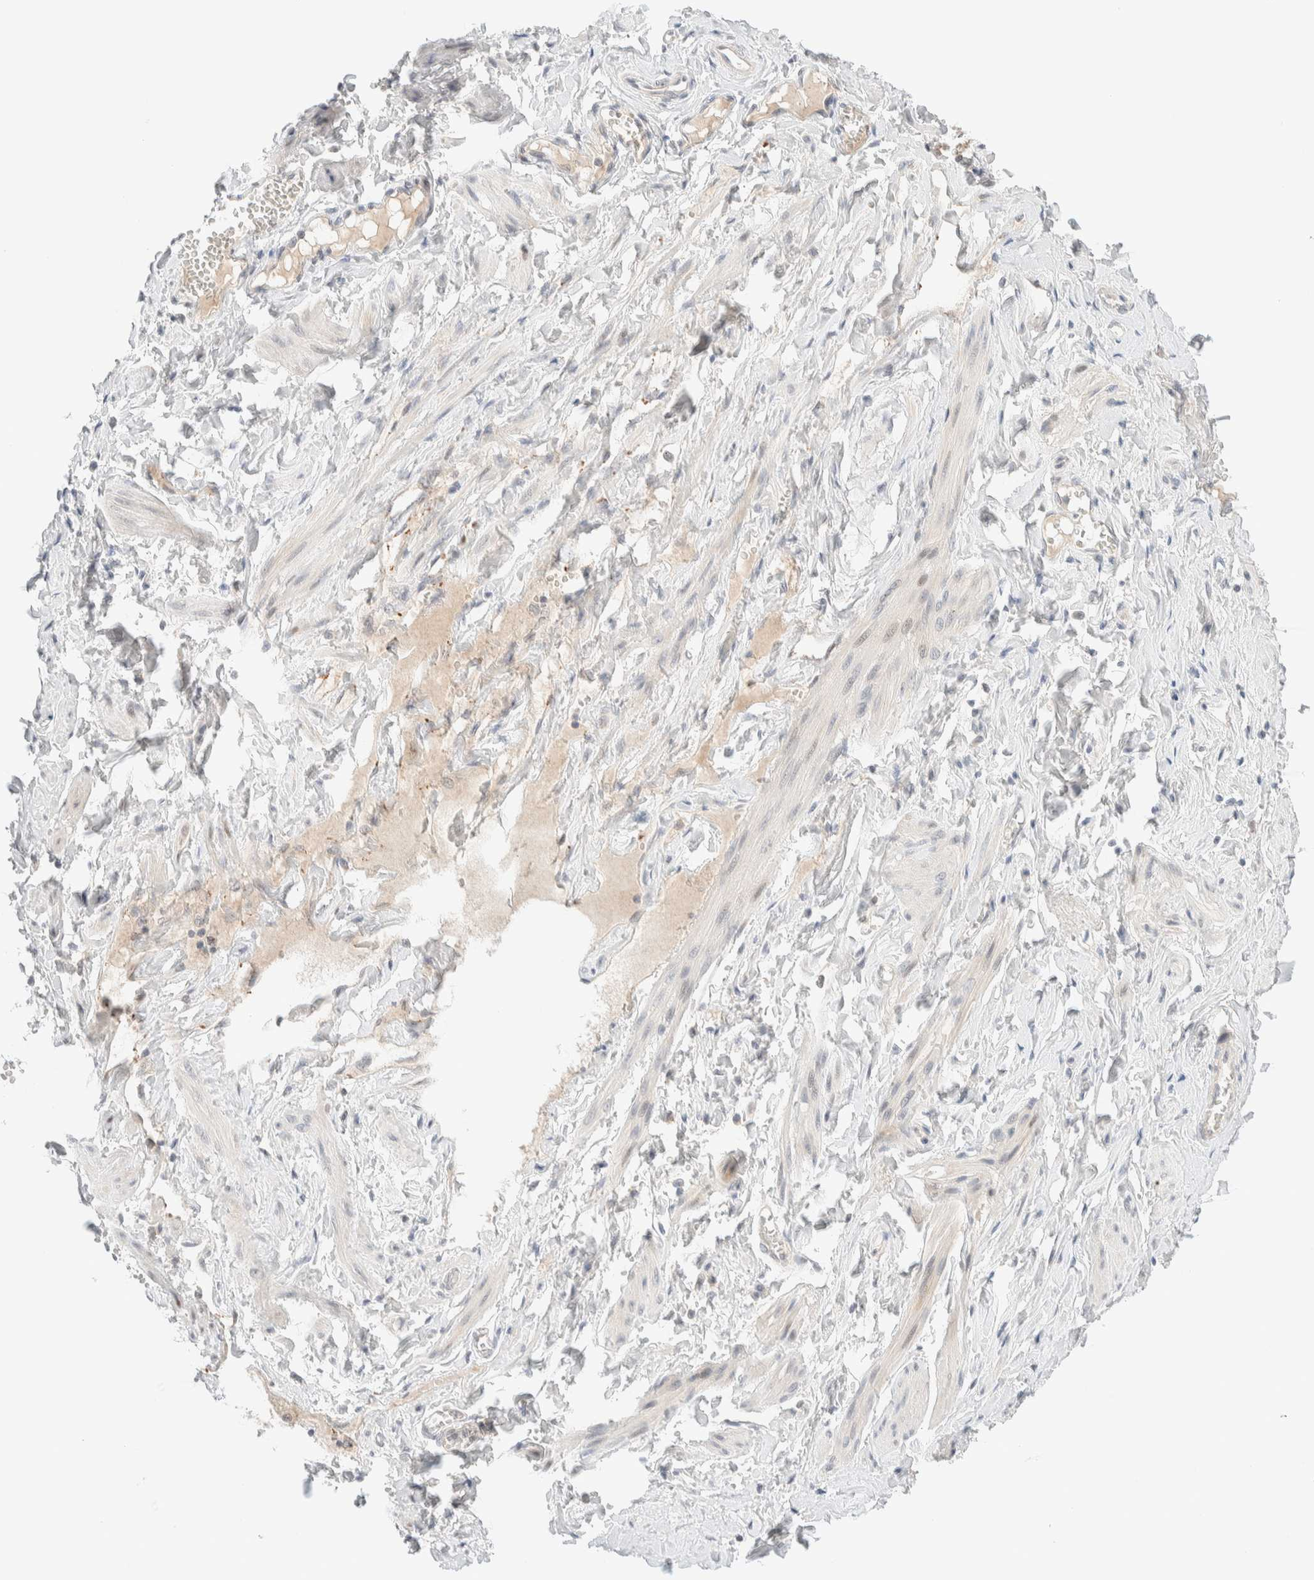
{"staining": {"intensity": "negative", "quantity": "none", "location": "none"}, "tissue": "adipose tissue", "cell_type": "Adipocytes", "image_type": "normal", "snomed": [{"axis": "morphology", "description": "Normal tissue, NOS"}, {"axis": "topography", "description": "Vascular tissue"}, {"axis": "topography", "description": "Fallopian tube"}, {"axis": "topography", "description": "Ovary"}], "caption": "The image displays no significant staining in adipocytes of adipose tissue. The staining is performed using DAB brown chromogen with nuclei counter-stained in using hematoxylin.", "gene": "CHKA", "patient": {"sex": "female", "age": 67}}